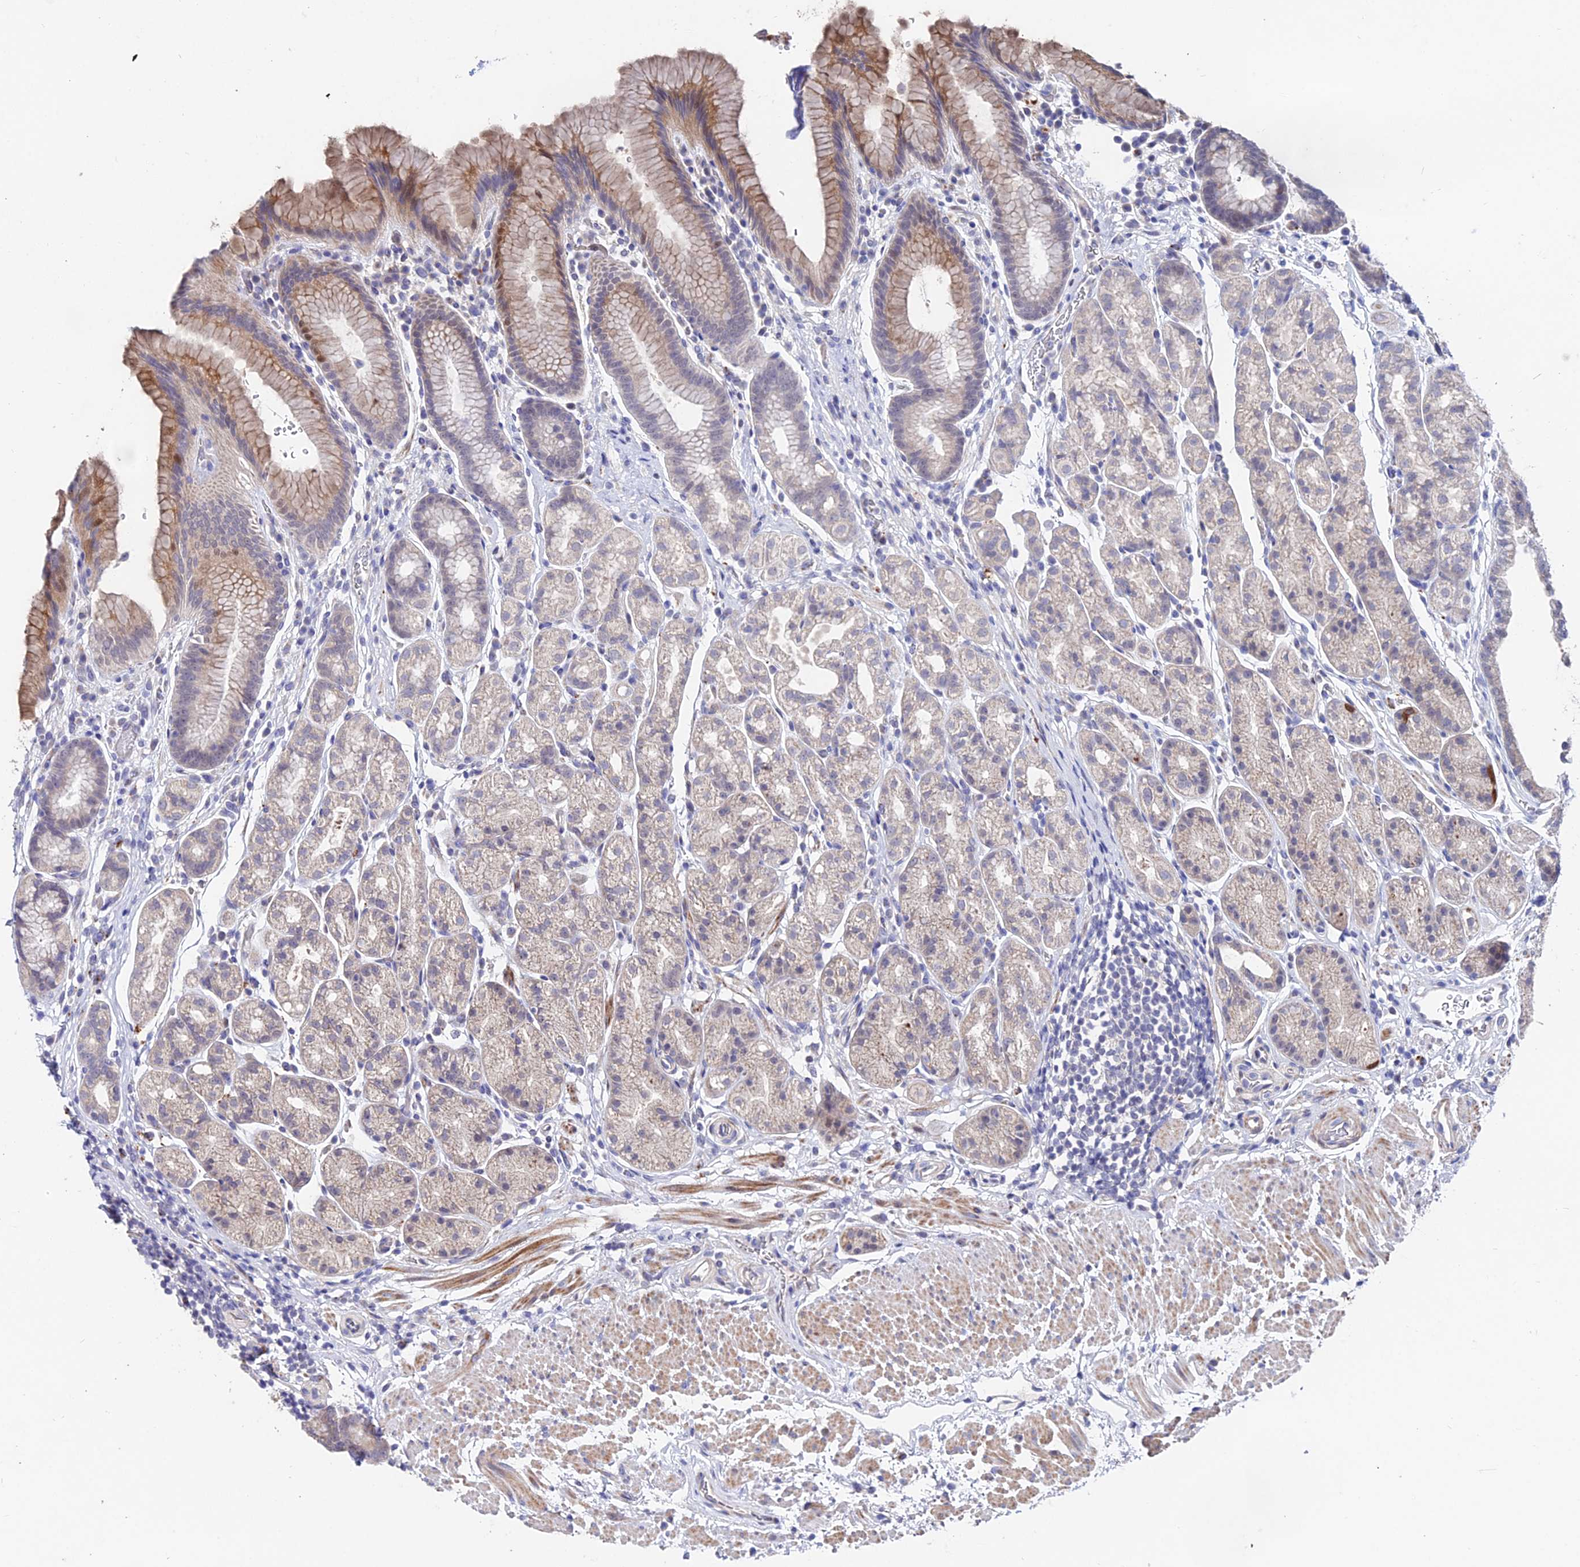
{"staining": {"intensity": "moderate", "quantity": "25%-75%", "location": "cytoplasmic/membranous"}, "tissue": "stomach", "cell_type": "Glandular cells", "image_type": "normal", "snomed": [{"axis": "morphology", "description": "Normal tissue, NOS"}, {"axis": "topography", "description": "Stomach"}], "caption": "A brown stain shows moderate cytoplasmic/membranous expression of a protein in glandular cells of unremarkable stomach. The protein of interest is shown in brown color, while the nuclei are stained blue.", "gene": "ACTR5", "patient": {"sex": "male", "age": 63}}